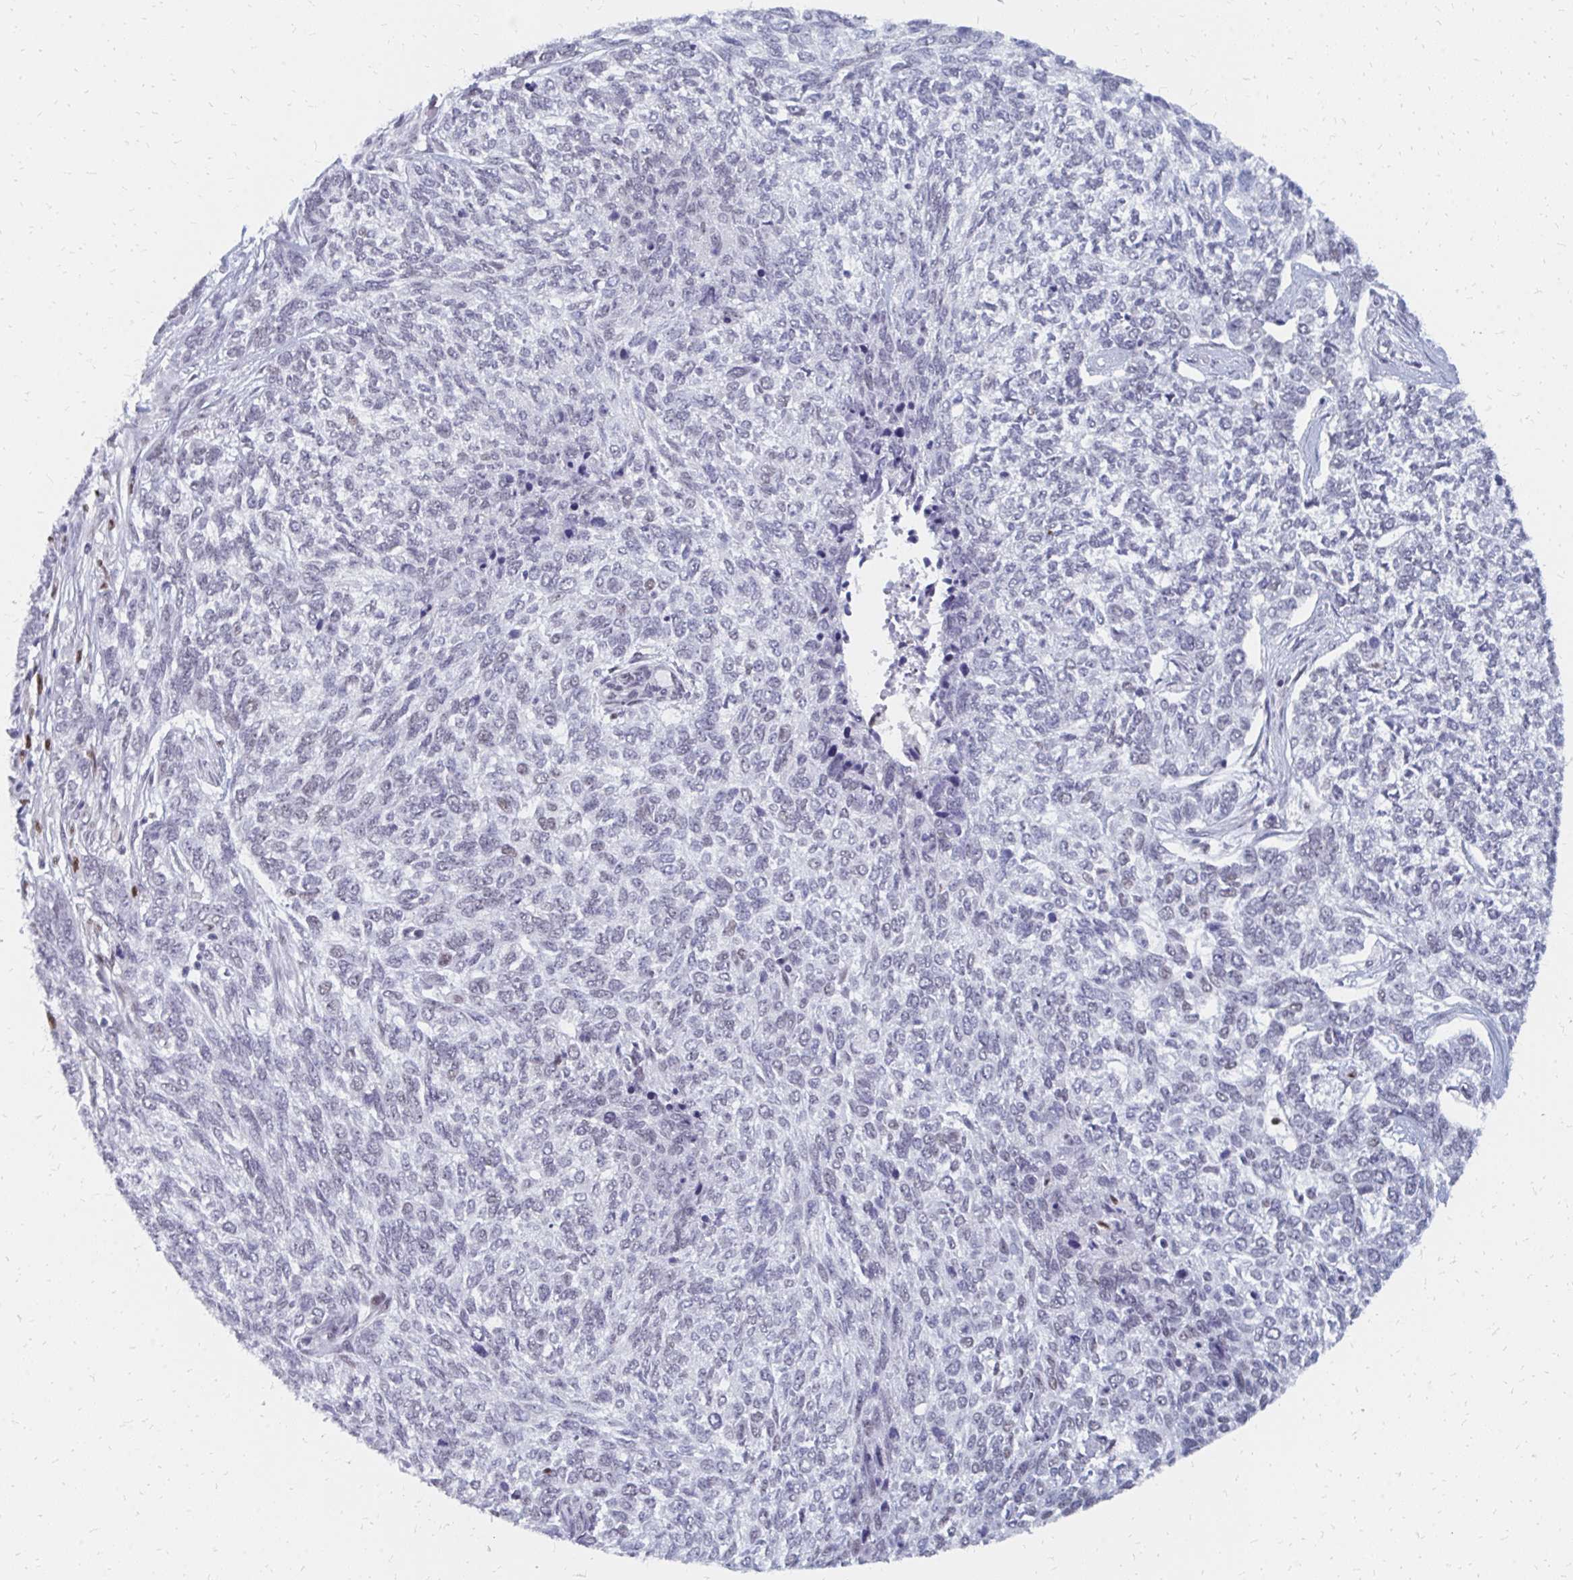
{"staining": {"intensity": "weak", "quantity": "<25%", "location": "nuclear"}, "tissue": "skin cancer", "cell_type": "Tumor cells", "image_type": "cancer", "snomed": [{"axis": "morphology", "description": "Basal cell carcinoma"}, {"axis": "topography", "description": "Skin"}], "caption": "Human basal cell carcinoma (skin) stained for a protein using immunohistochemistry reveals no positivity in tumor cells.", "gene": "PLK3", "patient": {"sex": "female", "age": 65}}